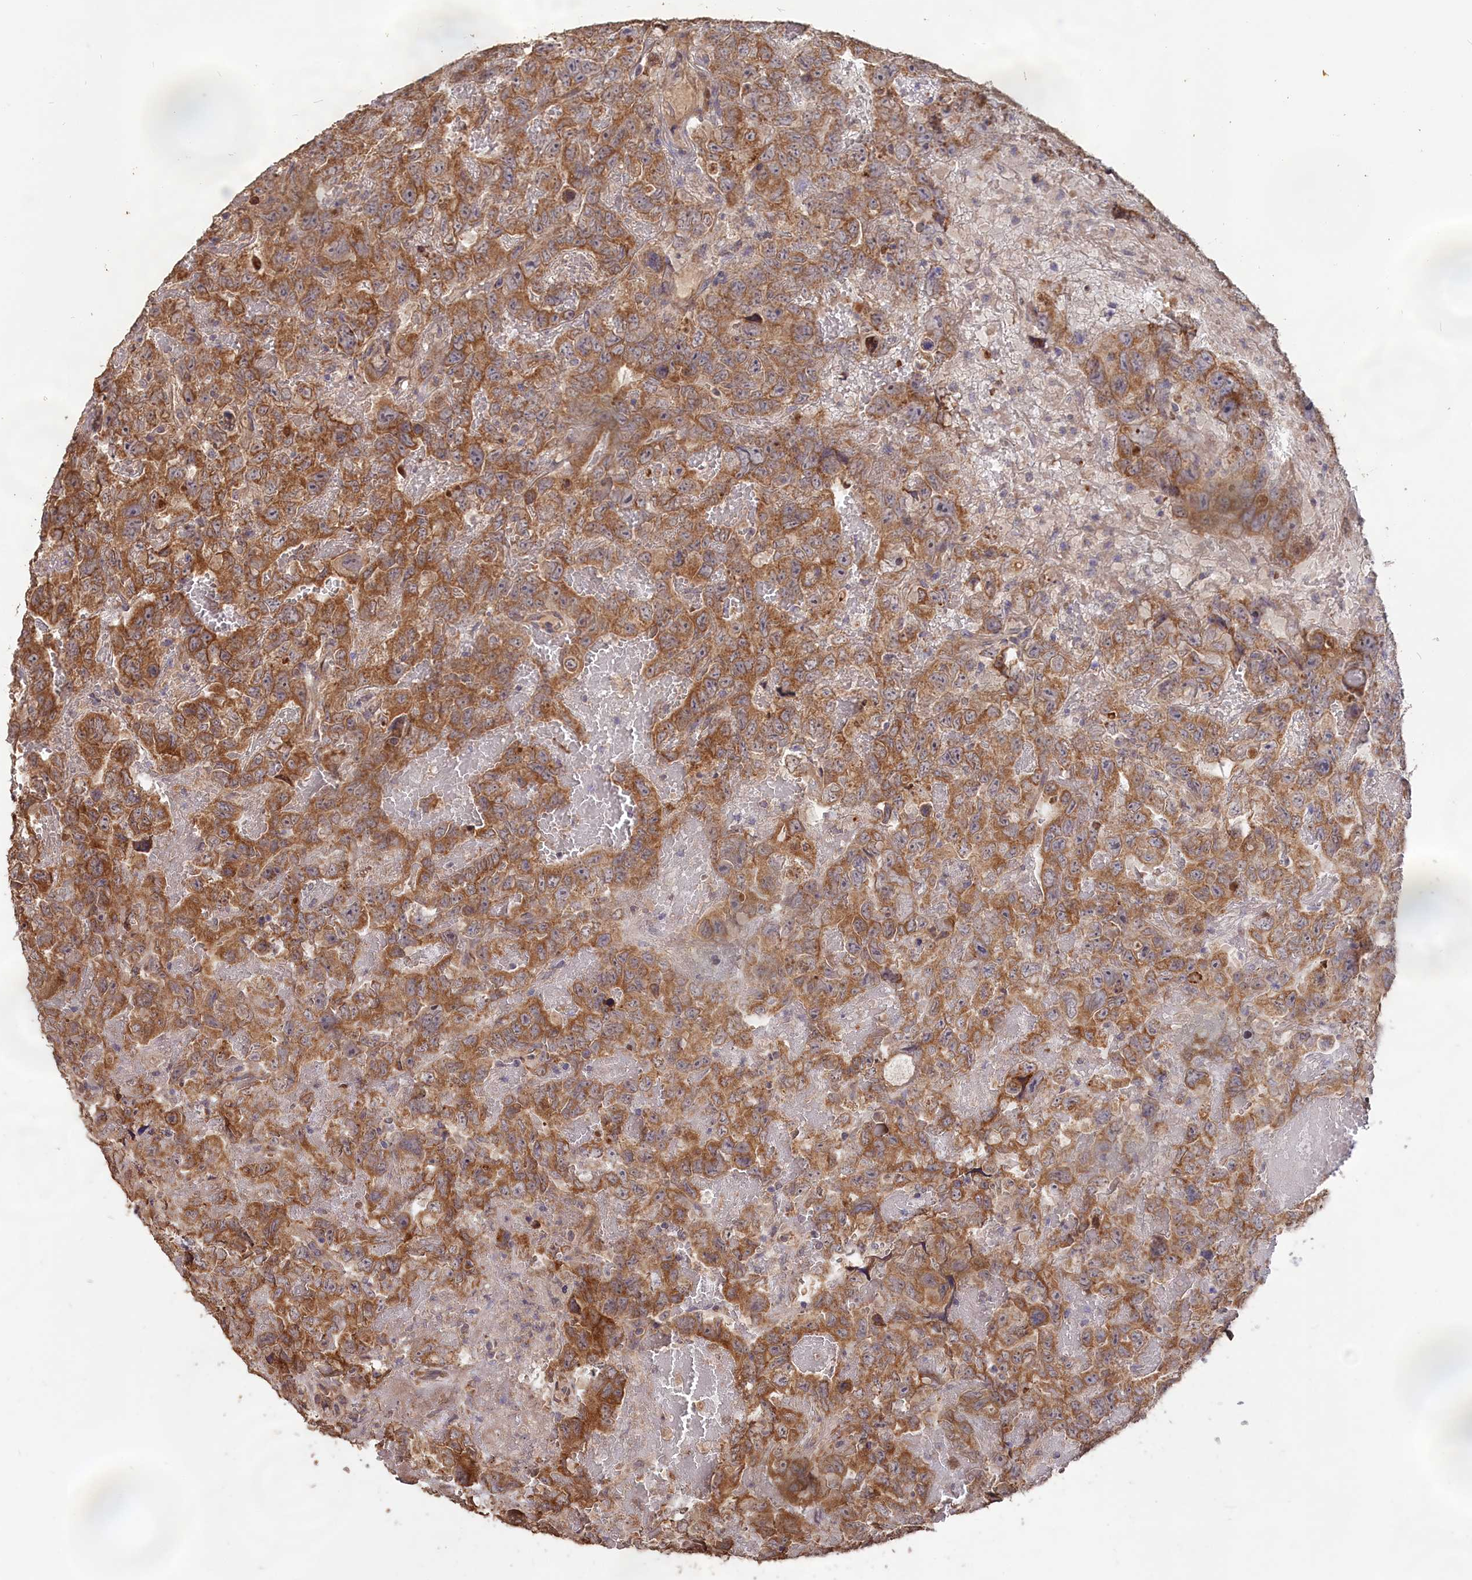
{"staining": {"intensity": "moderate", "quantity": ">75%", "location": "cytoplasmic/membranous"}, "tissue": "testis cancer", "cell_type": "Tumor cells", "image_type": "cancer", "snomed": [{"axis": "morphology", "description": "Carcinoma, Embryonal, NOS"}, {"axis": "topography", "description": "Testis"}], "caption": "A medium amount of moderate cytoplasmic/membranous staining is identified in approximately >75% of tumor cells in testis cancer tissue.", "gene": "LAYN", "patient": {"sex": "male", "age": 45}}